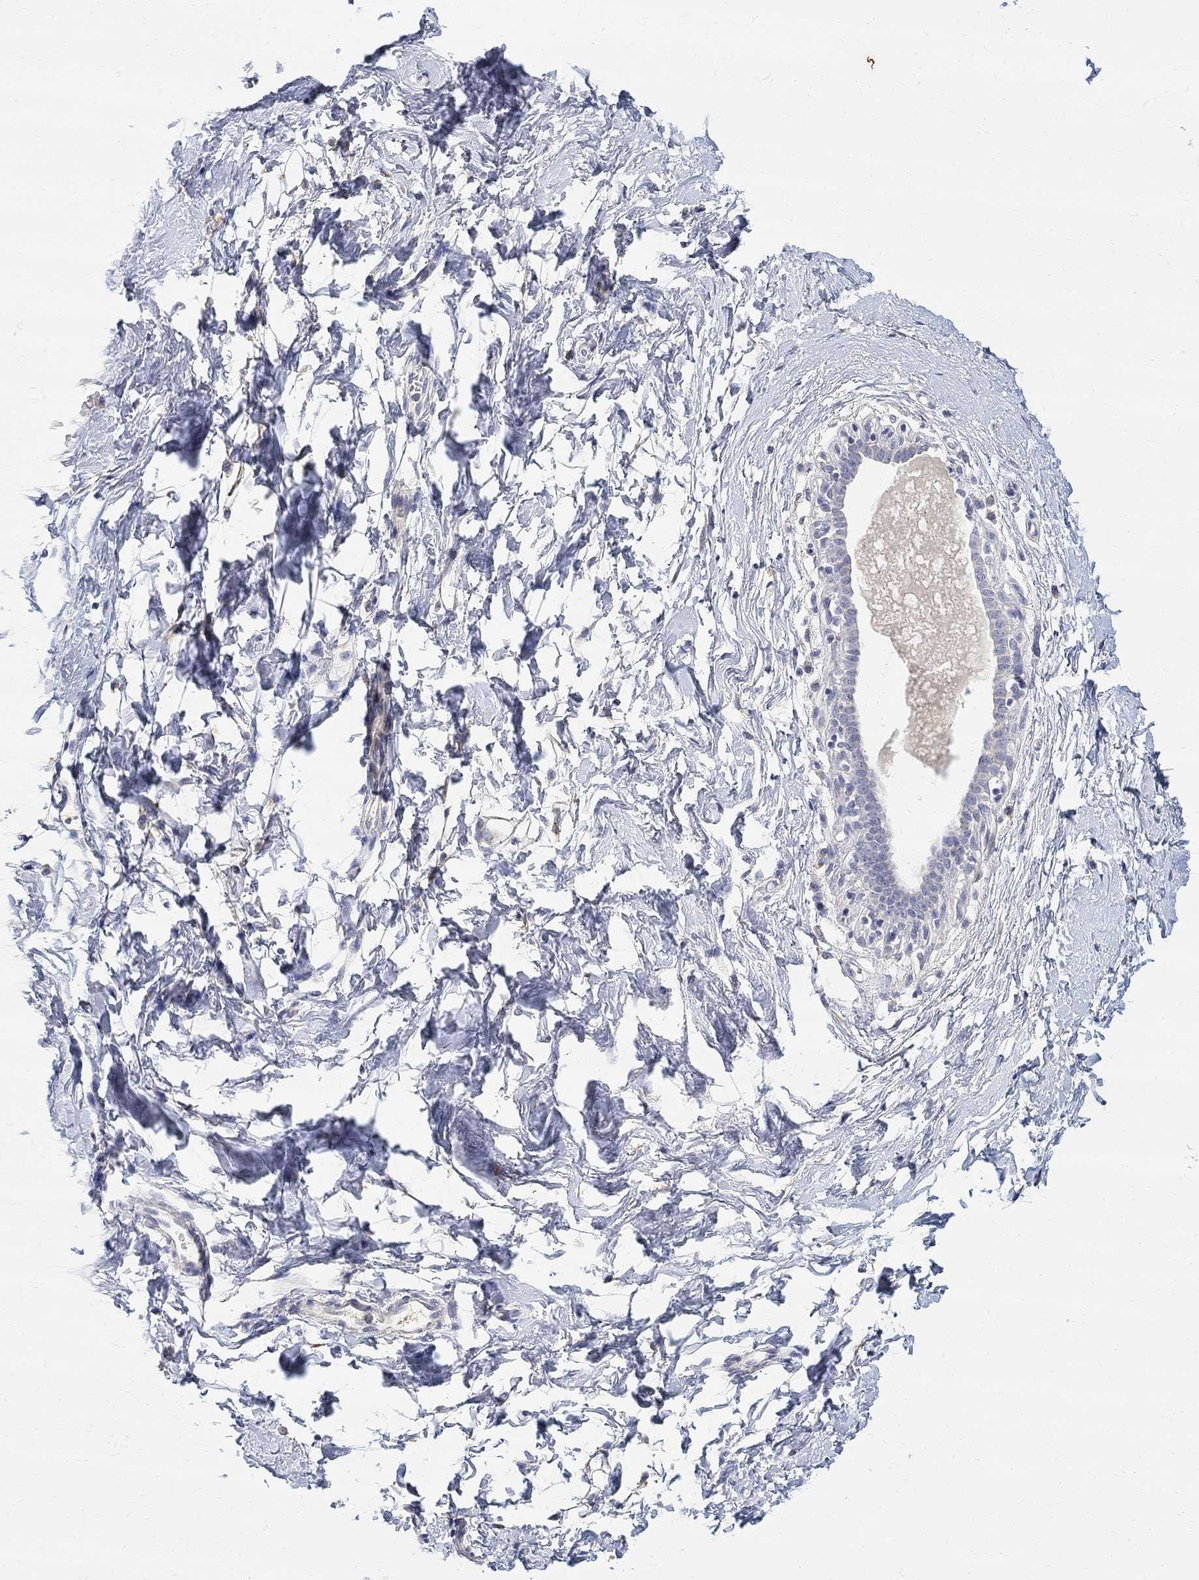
{"staining": {"intensity": "negative", "quantity": "none", "location": "none"}, "tissue": "breast", "cell_type": "Adipocytes", "image_type": "normal", "snomed": [{"axis": "morphology", "description": "Normal tissue, NOS"}, {"axis": "topography", "description": "Breast"}], "caption": "High power microscopy photomicrograph of an IHC micrograph of normal breast, revealing no significant expression in adipocytes.", "gene": "FNDC5", "patient": {"sex": "female", "age": 37}}